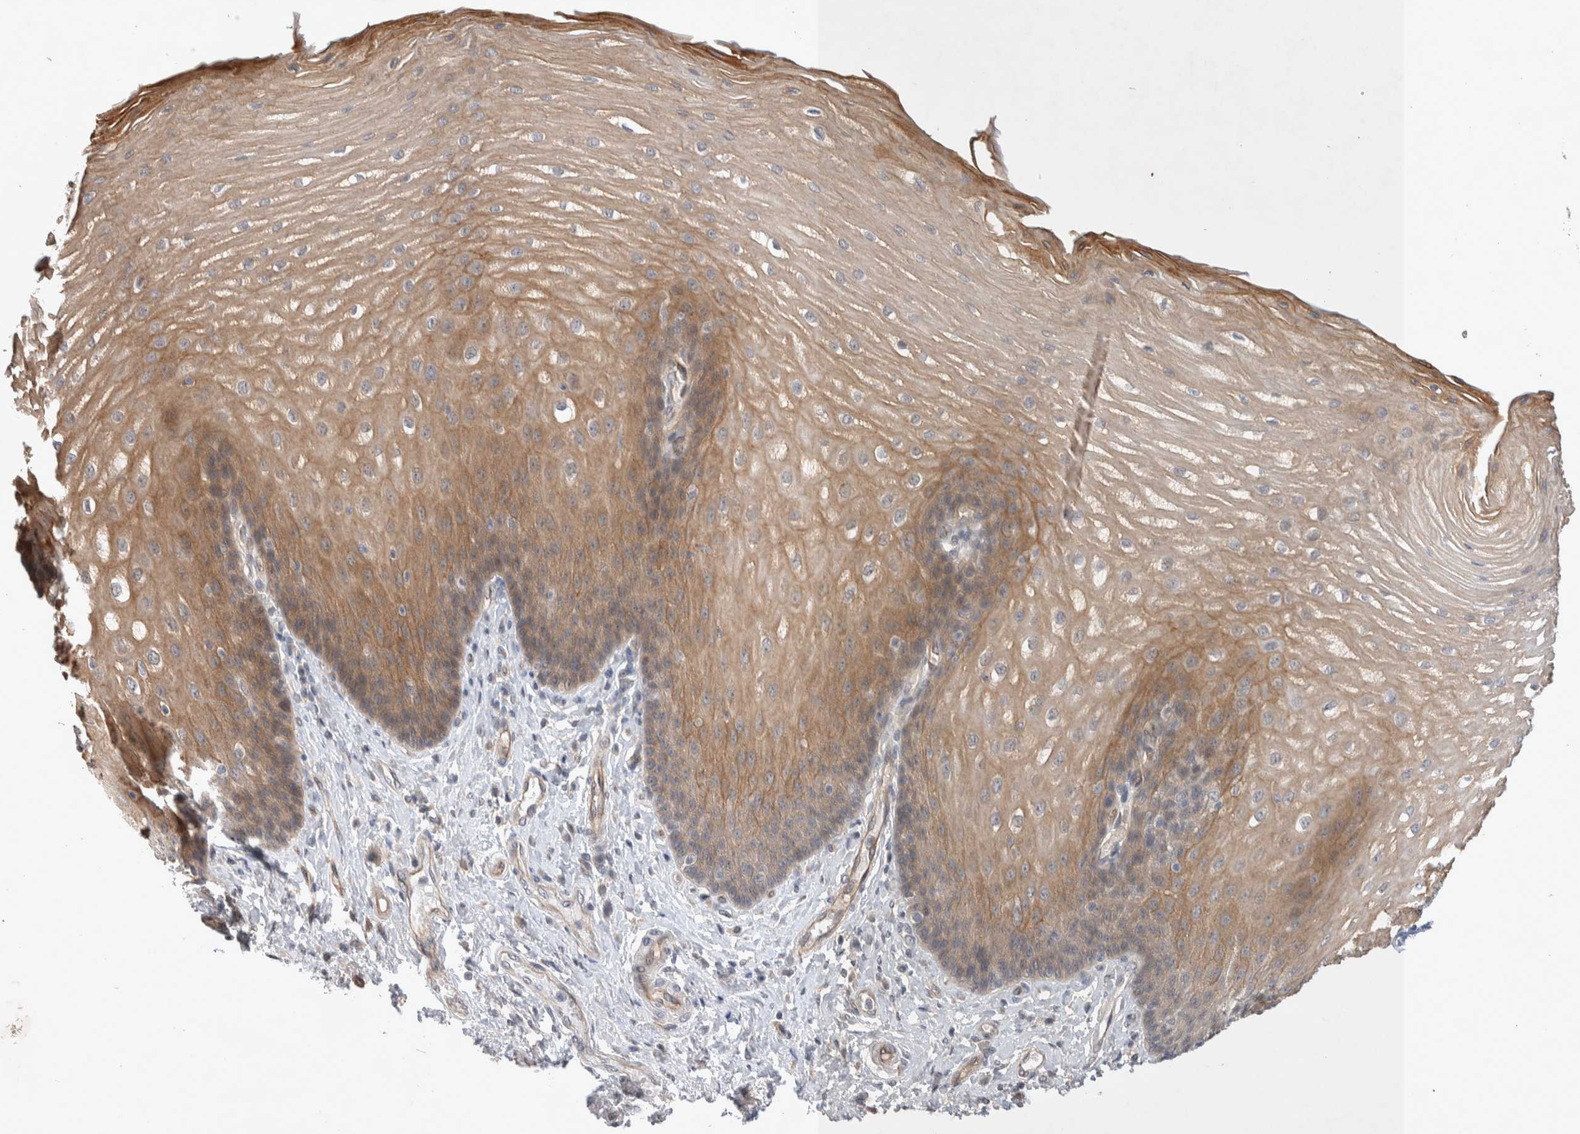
{"staining": {"intensity": "moderate", "quantity": ">75%", "location": "cytoplasmic/membranous"}, "tissue": "esophagus", "cell_type": "Squamous epithelial cells", "image_type": "normal", "snomed": [{"axis": "morphology", "description": "Normal tissue, NOS"}, {"axis": "topography", "description": "Esophagus"}], "caption": "Squamous epithelial cells display medium levels of moderate cytoplasmic/membranous positivity in about >75% of cells in normal human esophagus. Immunohistochemistry (ihc) stains the protein of interest in brown and the nuclei are stained blue.", "gene": "ZNF704", "patient": {"sex": "male", "age": 54}}